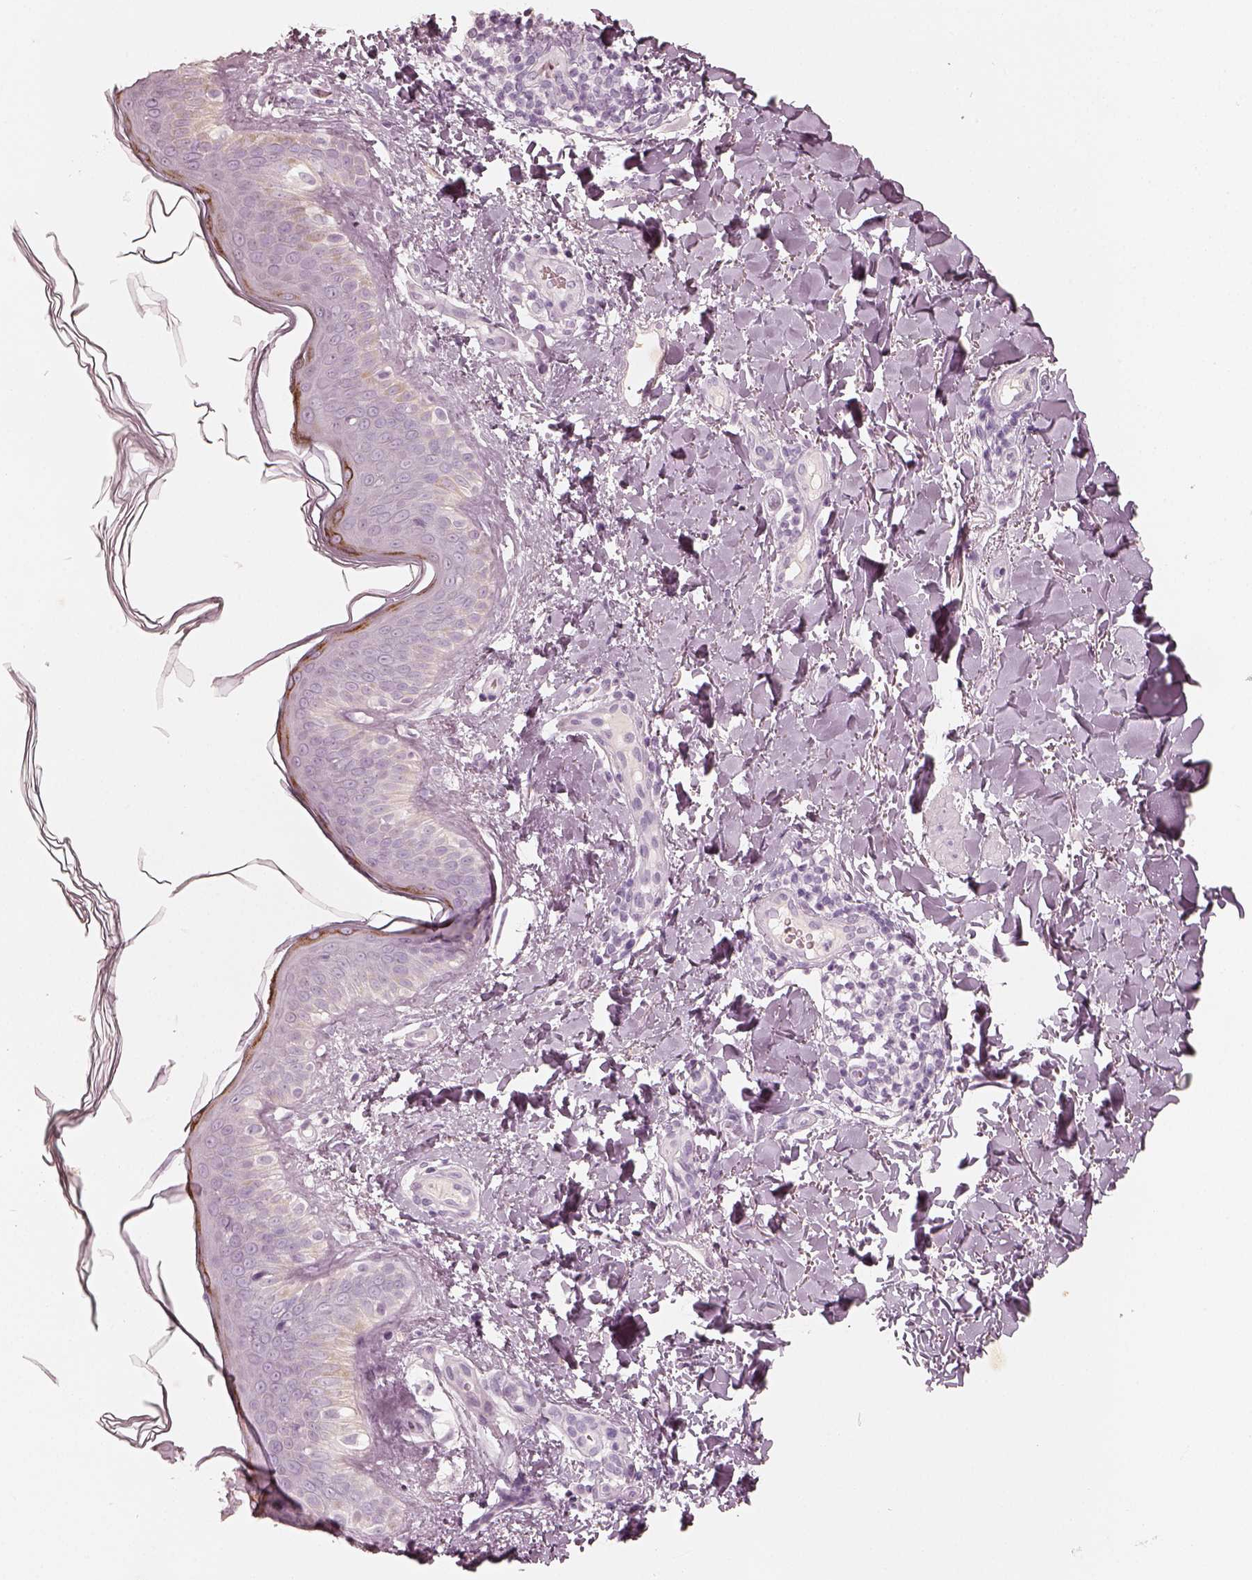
{"staining": {"intensity": "negative", "quantity": "none", "location": "none"}, "tissue": "skin cancer", "cell_type": "Tumor cells", "image_type": "cancer", "snomed": [{"axis": "morphology", "description": "Normal tissue, NOS"}, {"axis": "morphology", "description": "Basal cell carcinoma"}, {"axis": "topography", "description": "Skin"}], "caption": "Immunohistochemistry (IHC) of human skin cancer displays no expression in tumor cells.", "gene": "KRT82", "patient": {"sex": "male", "age": 46}}